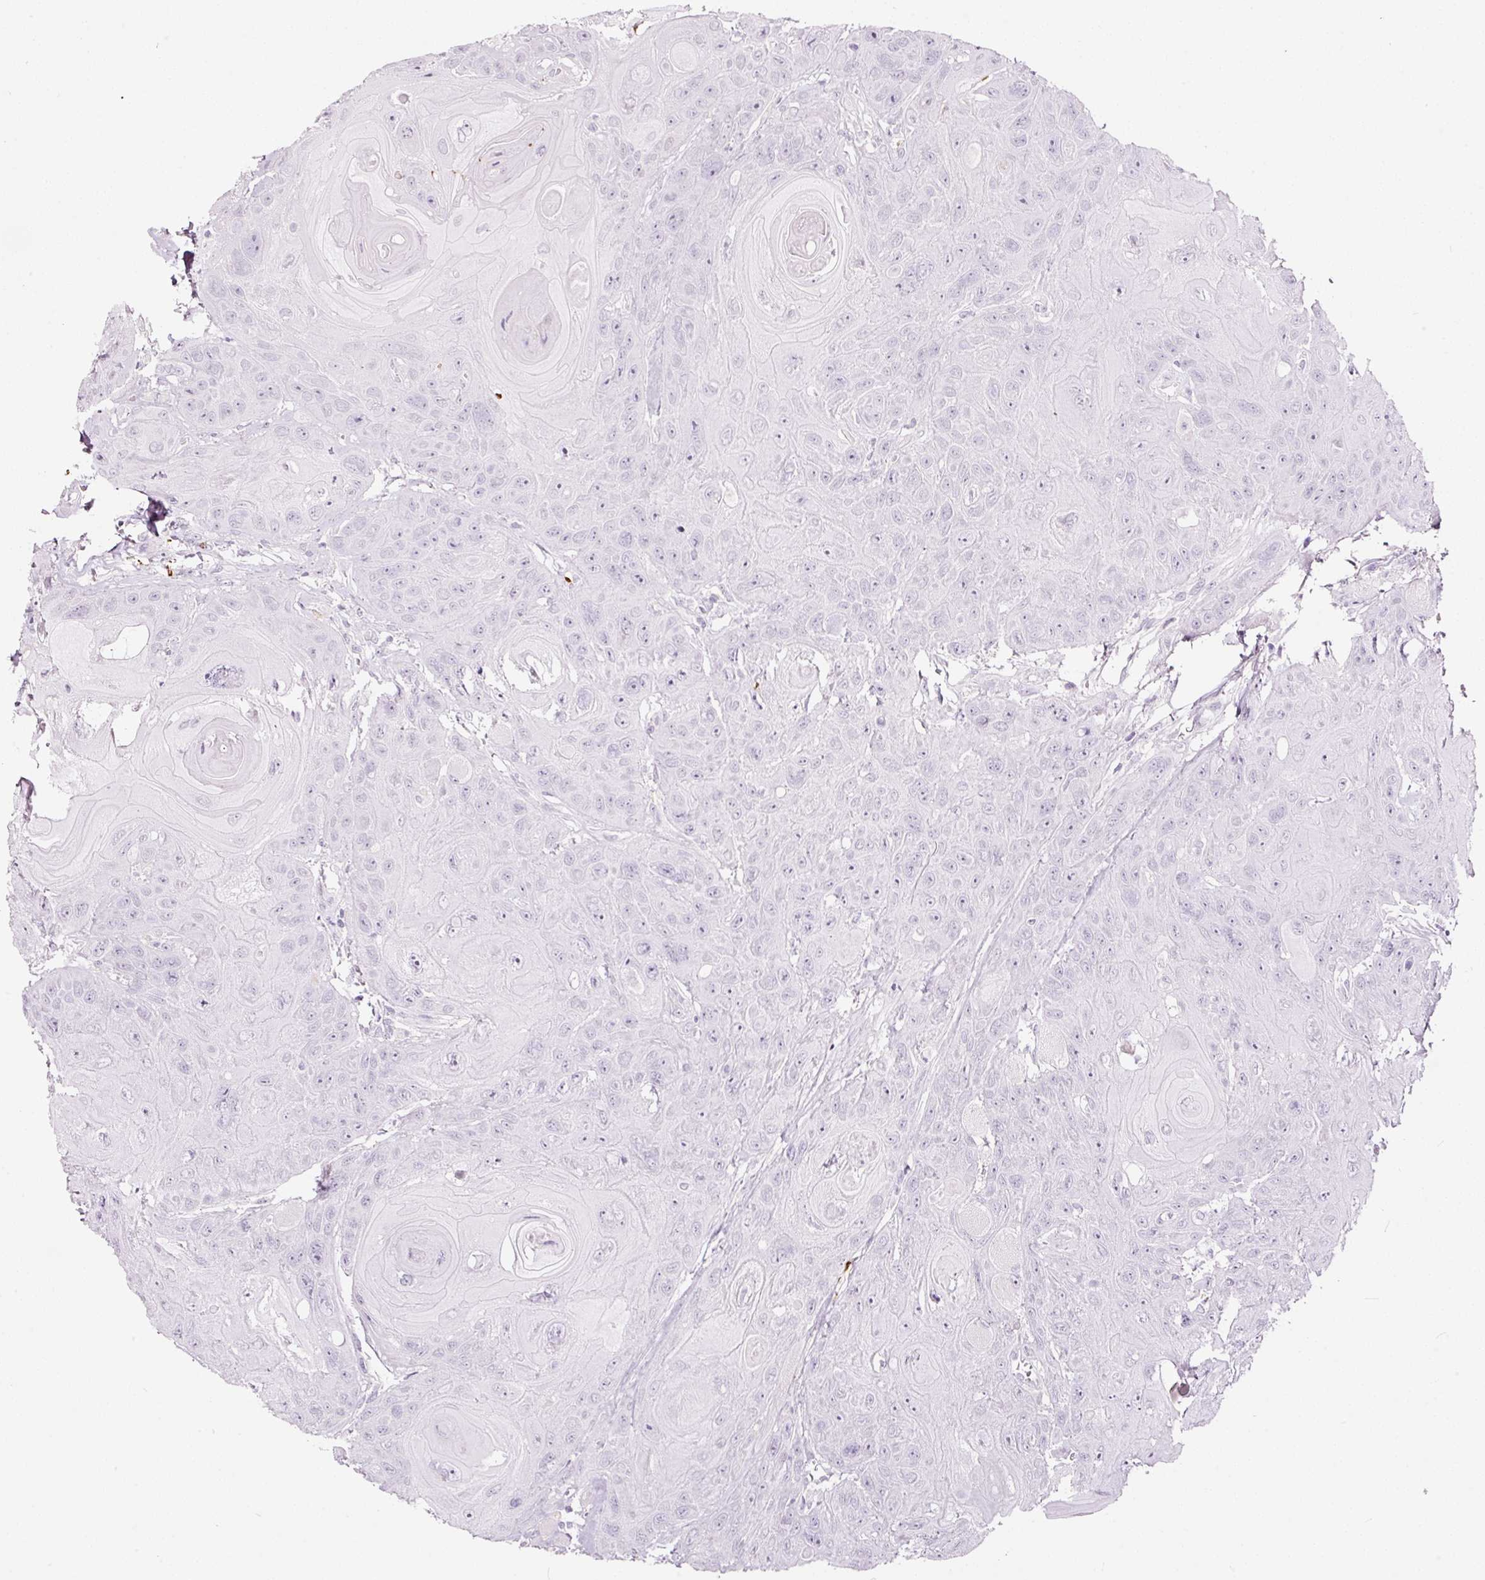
{"staining": {"intensity": "negative", "quantity": "none", "location": "none"}, "tissue": "head and neck cancer", "cell_type": "Tumor cells", "image_type": "cancer", "snomed": [{"axis": "morphology", "description": "Squamous cell carcinoma, NOS"}, {"axis": "topography", "description": "Head-Neck"}], "caption": "Protein analysis of squamous cell carcinoma (head and neck) demonstrates no significant expression in tumor cells.", "gene": "LAMP3", "patient": {"sex": "female", "age": 59}}